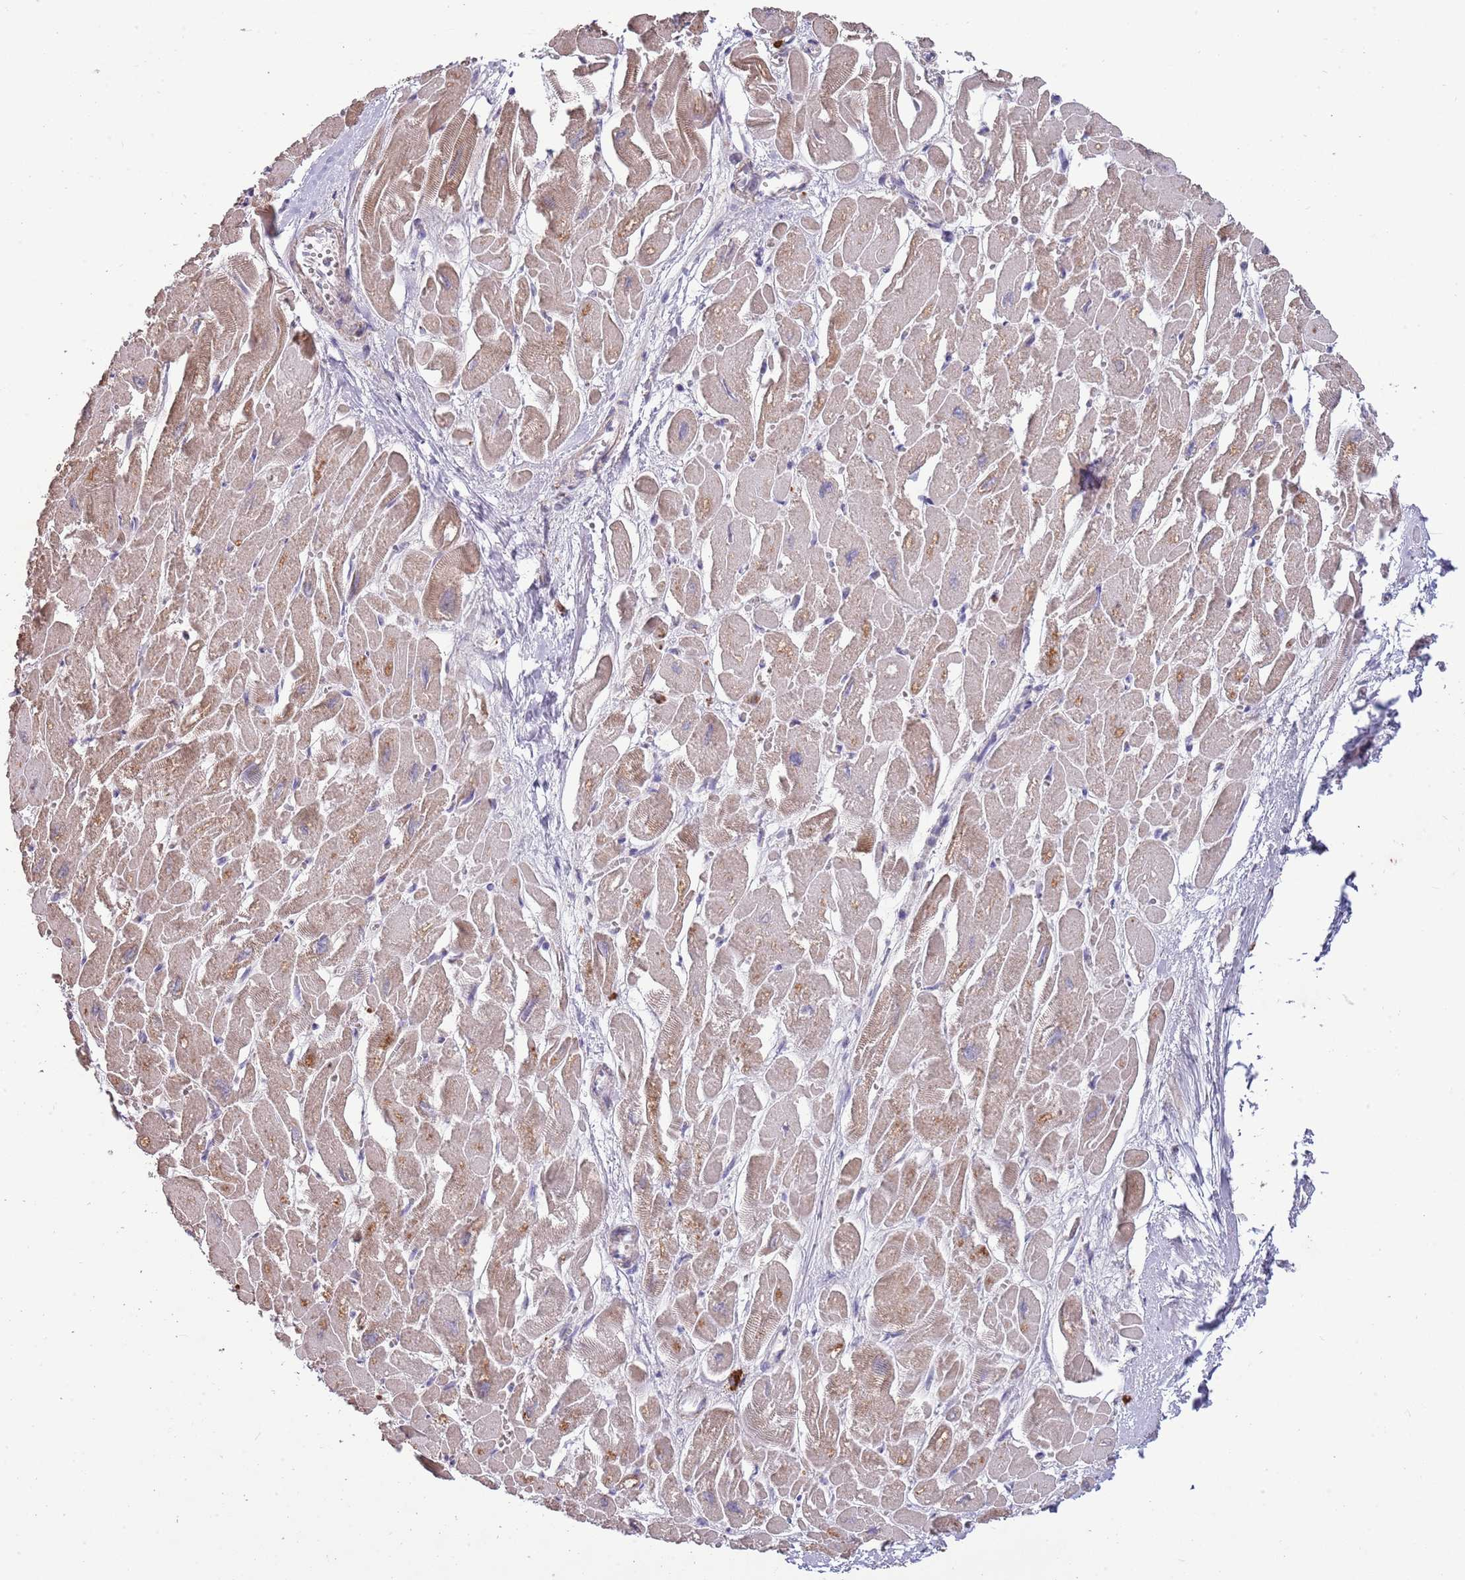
{"staining": {"intensity": "weak", "quantity": ">75%", "location": "cytoplasmic/membranous"}, "tissue": "heart muscle", "cell_type": "Cardiomyocytes", "image_type": "normal", "snomed": [{"axis": "morphology", "description": "Normal tissue, NOS"}, {"axis": "topography", "description": "Heart"}], "caption": "Immunohistochemical staining of normal human heart muscle demonstrates low levels of weak cytoplasmic/membranous staining in approximately >75% of cardiomyocytes.", "gene": "P2RY13", "patient": {"sex": "male", "age": 54}}